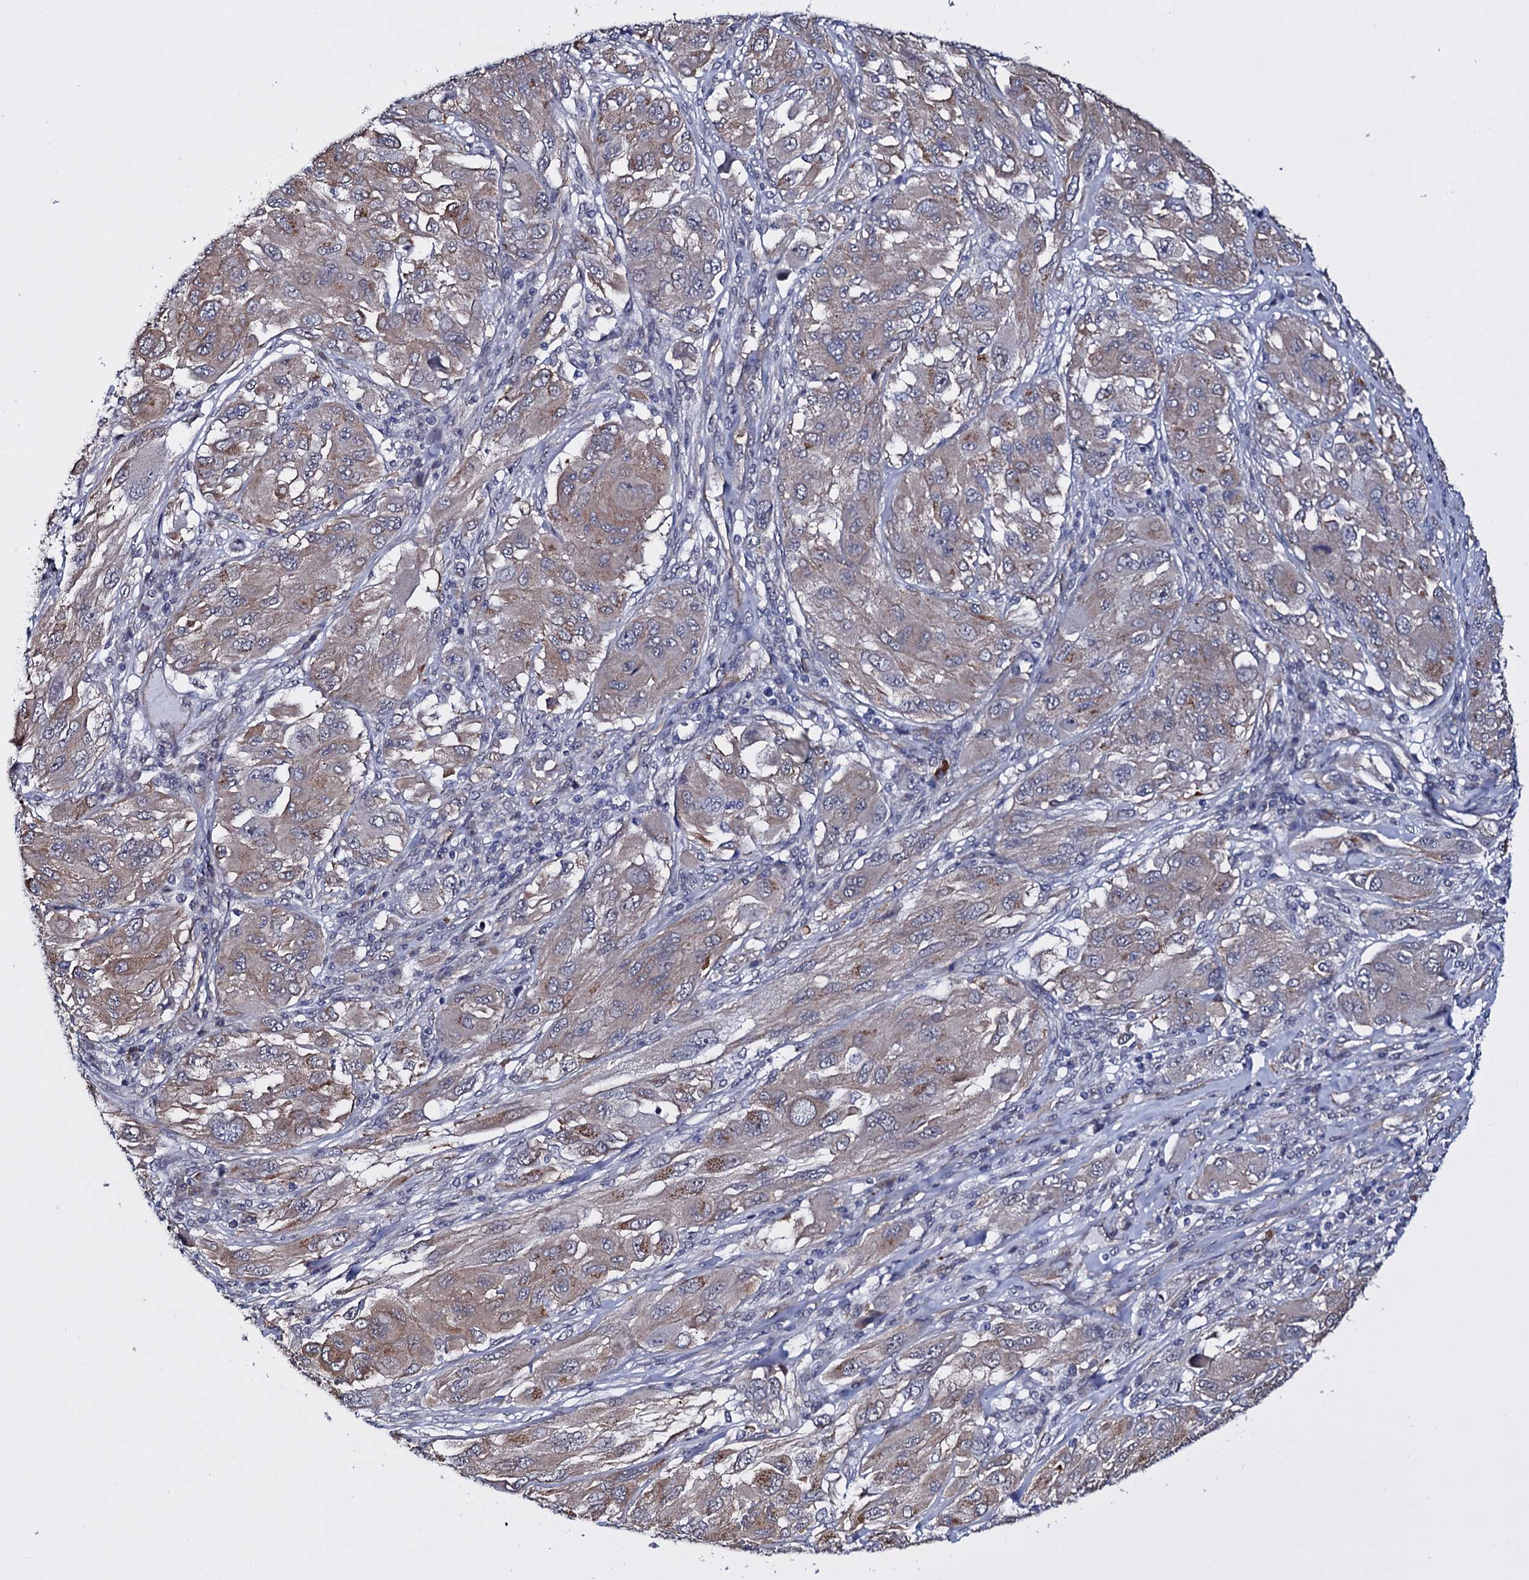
{"staining": {"intensity": "weak", "quantity": "25%-75%", "location": "cytoplasmic/membranous"}, "tissue": "melanoma", "cell_type": "Tumor cells", "image_type": "cancer", "snomed": [{"axis": "morphology", "description": "Malignant melanoma, NOS"}, {"axis": "topography", "description": "Skin"}], "caption": "IHC (DAB (3,3'-diaminobenzidine)) staining of malignant melanoma displays weak cytoplasmic/membranous protein positivity in approximately 25%-75% of tumor cells.", "gene": "GAREM1", "patient": {"sex": "female", "age": 91}}